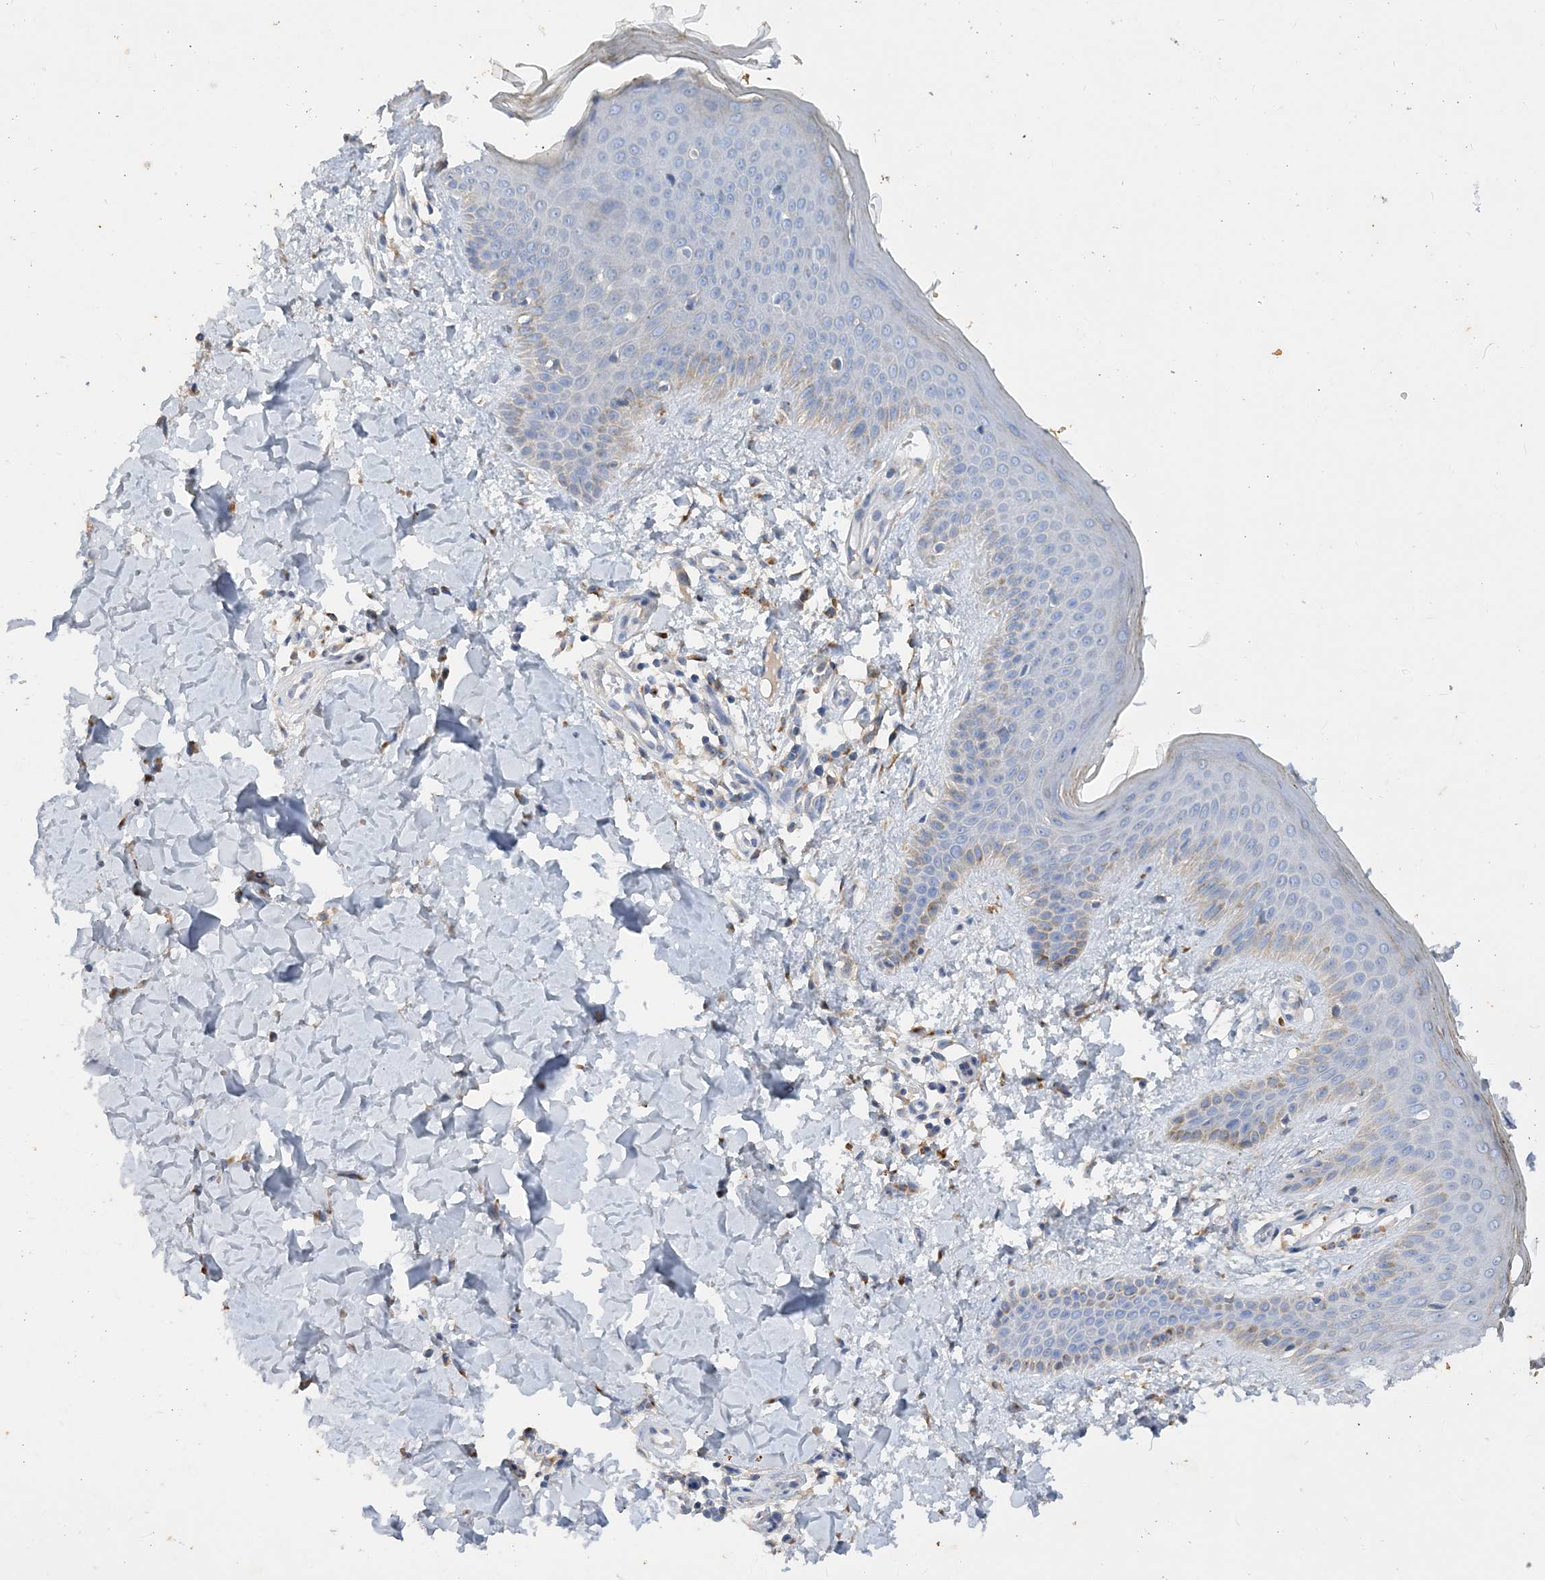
{"staining": {"intensity": "weak", "quantity": ">75%", "location": "cytoplasmic/membranous"}, "tissue": "skin", "cell_type": "Fibroblasts", "image_type": "normal", "snomed": [{"axis": "morphology", "description": "Normal tissue, NOS"}, {"axis": "topography", "description": "Skin"}], "caption": "Immunohistochemistry (DAB (3,3'-diaminobenzidine)) staining of normal human skin exhibits weak cytoplasmic/membranous protein staining in approximately >75% of fibroblasts.", "gene": "GRINA", "patient": {"sex": "male", "age": 36}}